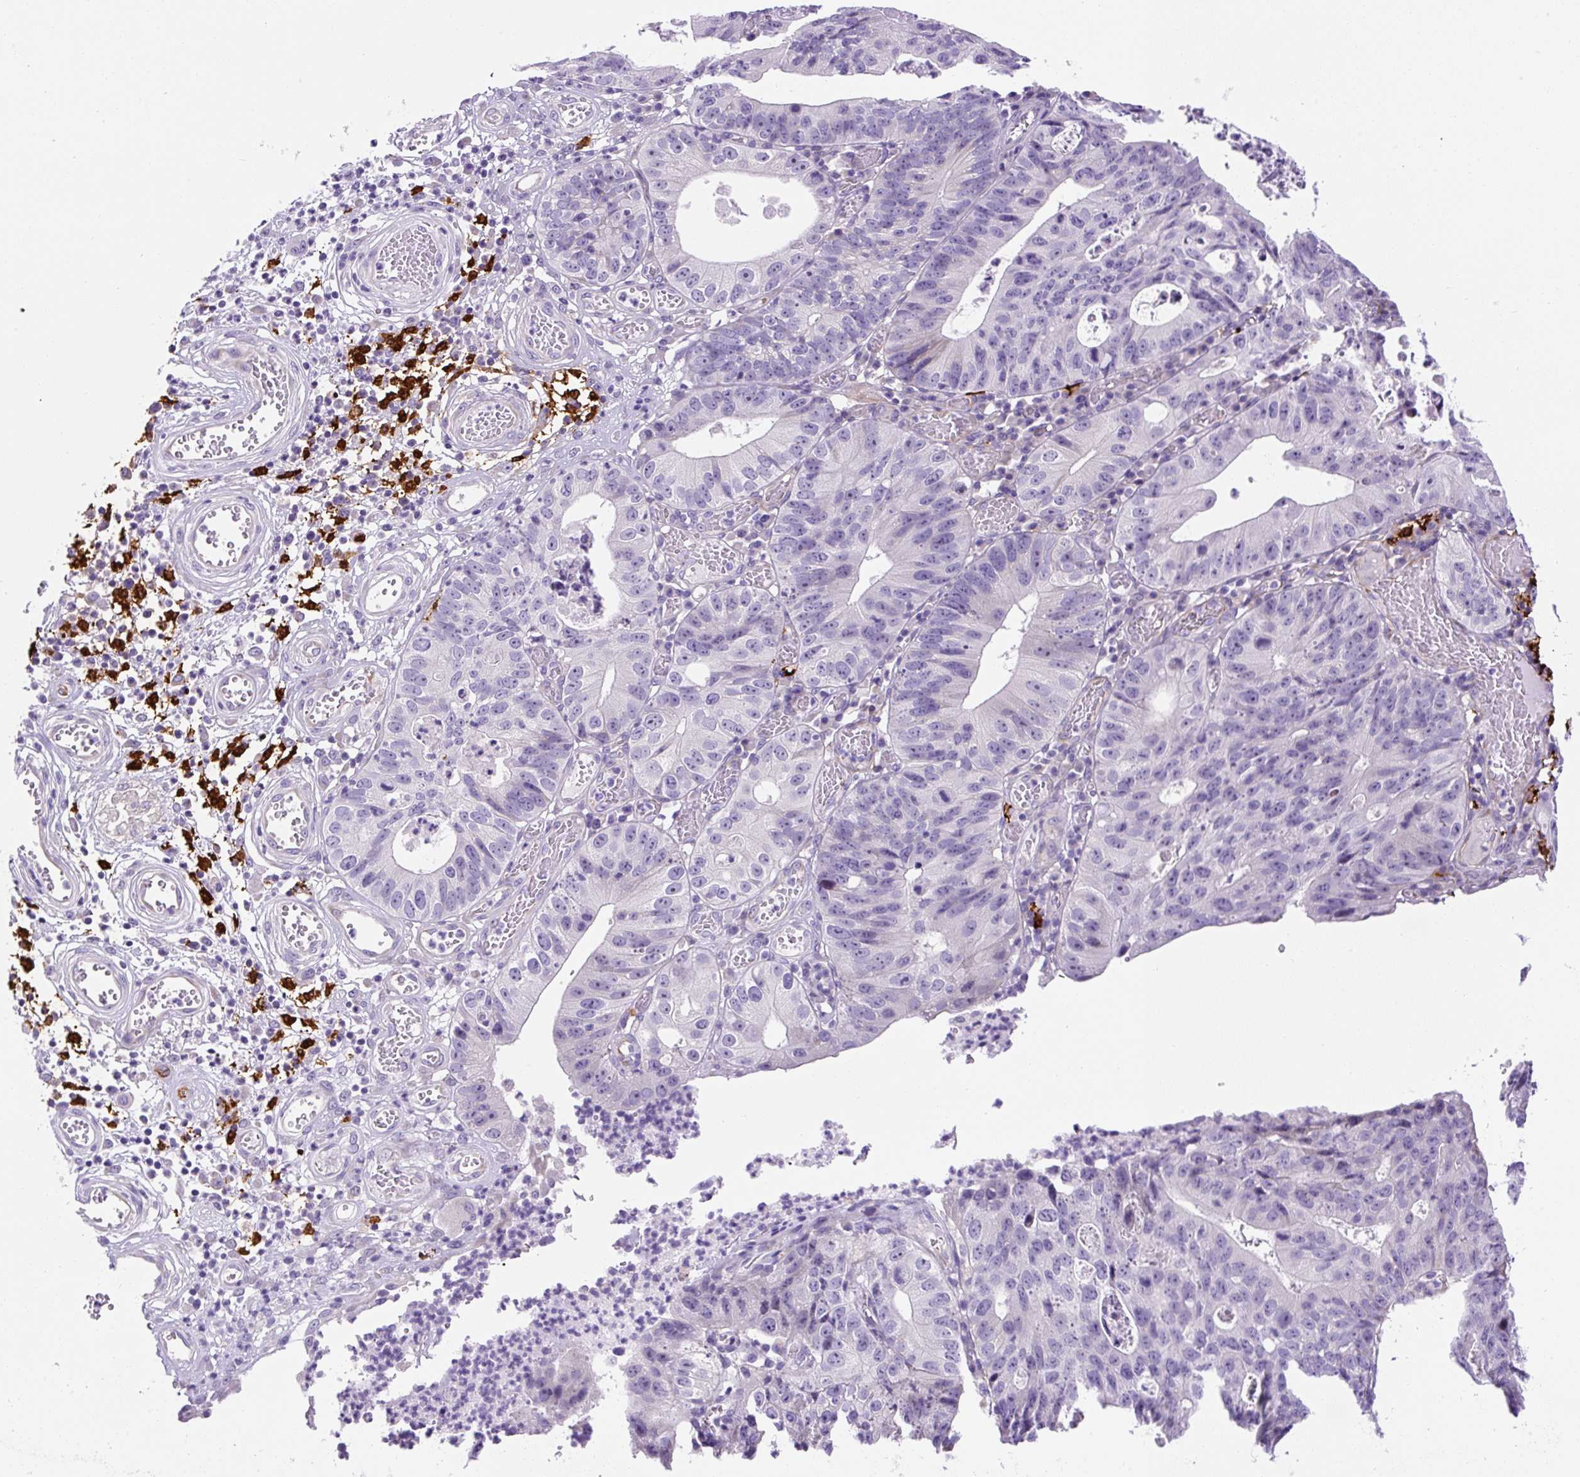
{"staining": {"intensity": "negative", "quantity": "none", "location": "none"}, "tissue": "stomach cancer", "cell_type": "Tumor cells", "image_type": "cancer", "snomed": [{"axis": "morphology", "description": "Adenocarcinoma, NOS"}, {"axis": "topography", "description": "Stomach"}], "caption": "Immunohistochemical staining of human adenocarcinoma (stomach) displays no significant staining in tumor cells.", "gene": "ASB4", "patient": {"sex": "male", "age": 59}}